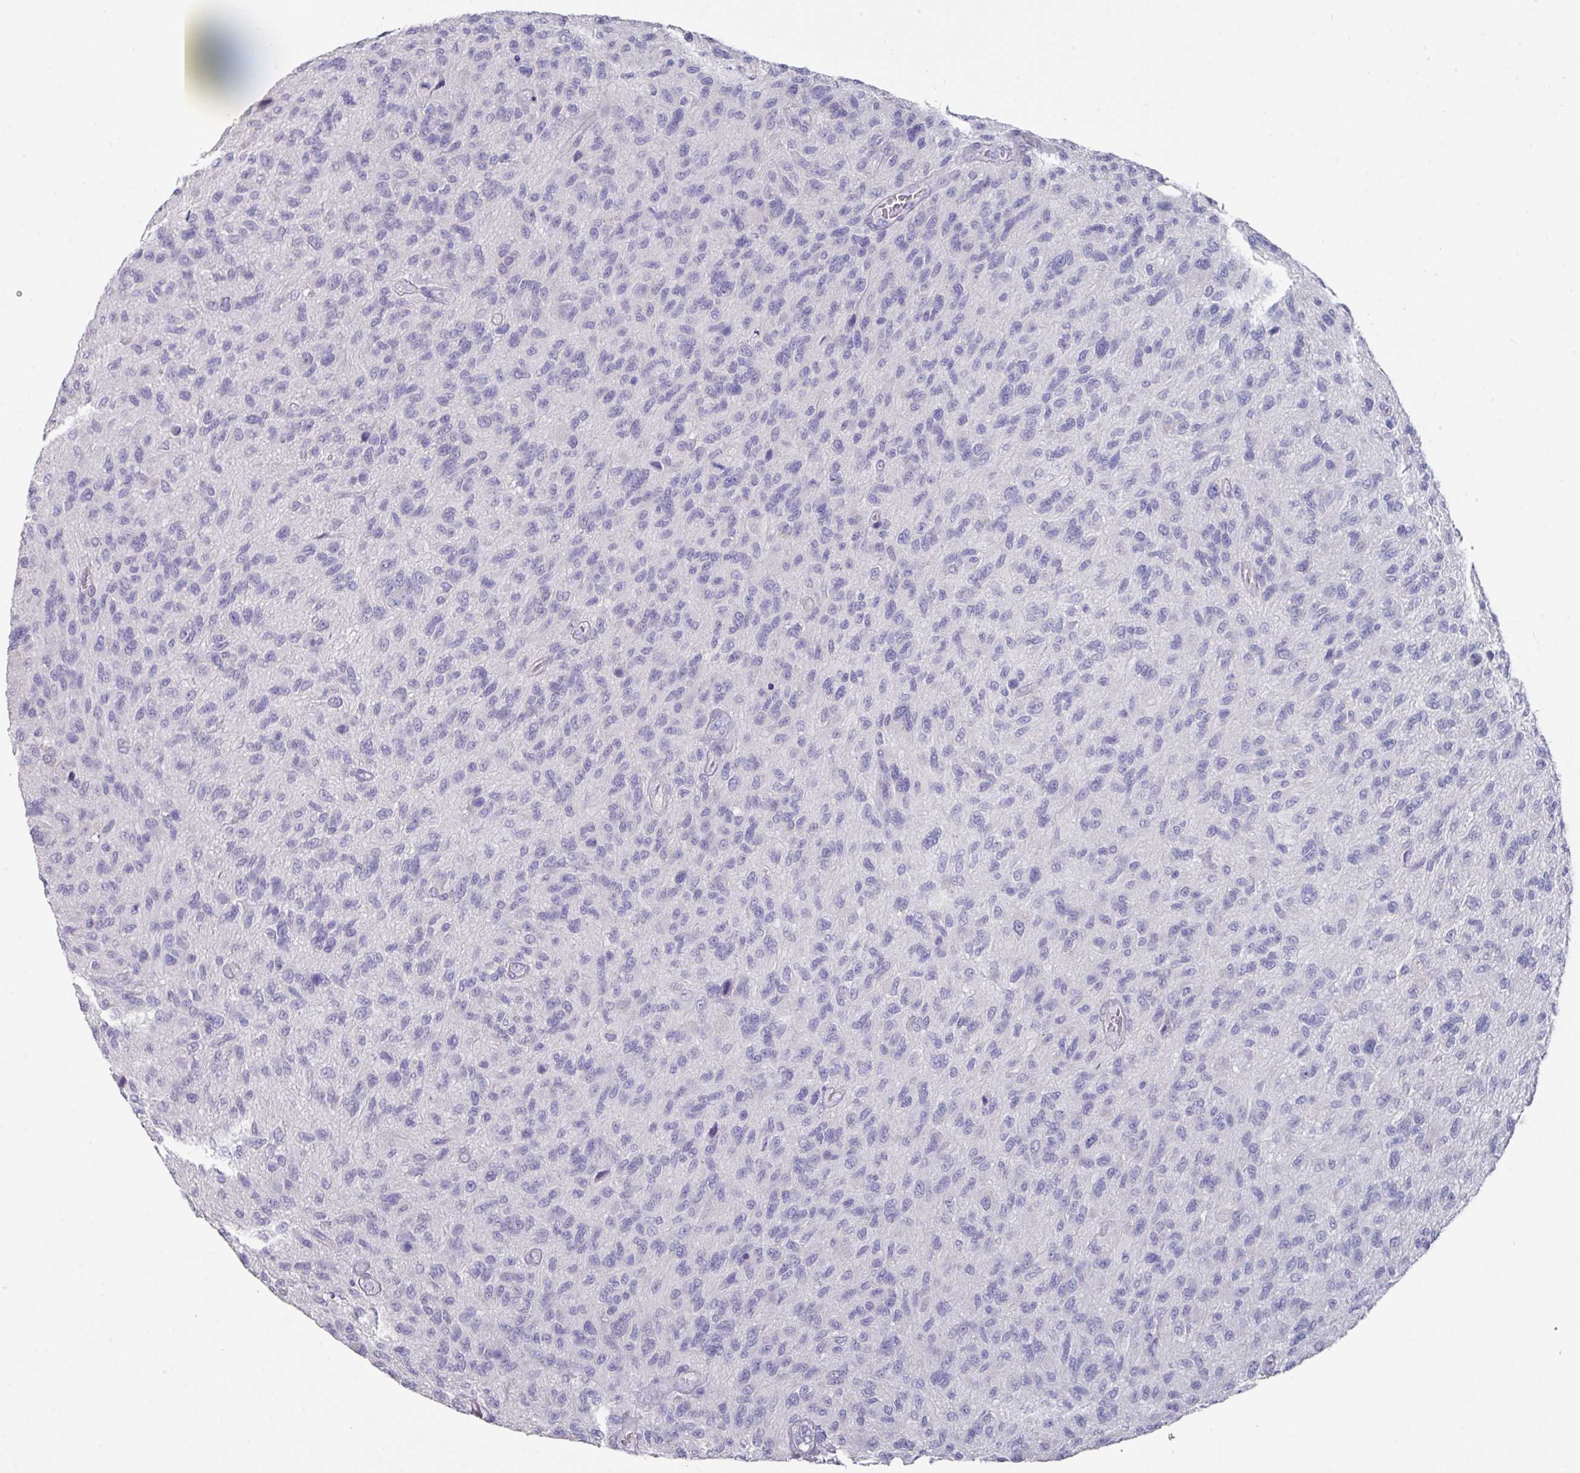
{"staining": {"intensity": "negative", "quantity": "none", "location": "none"}, "tissue": "glioma", "cell_type": "Tumor cells", "image_type": "cancer", "snomed": [{"axis": "morphology", "description": "Glioma, malignant, High grade"}, {"axis": "topography", "description": "Brain"}], "caption": "An image of human glioma is negative for staining in tumor cells.", "gene": "DAZL", "patient": {"sex": "male", "age": 47}}